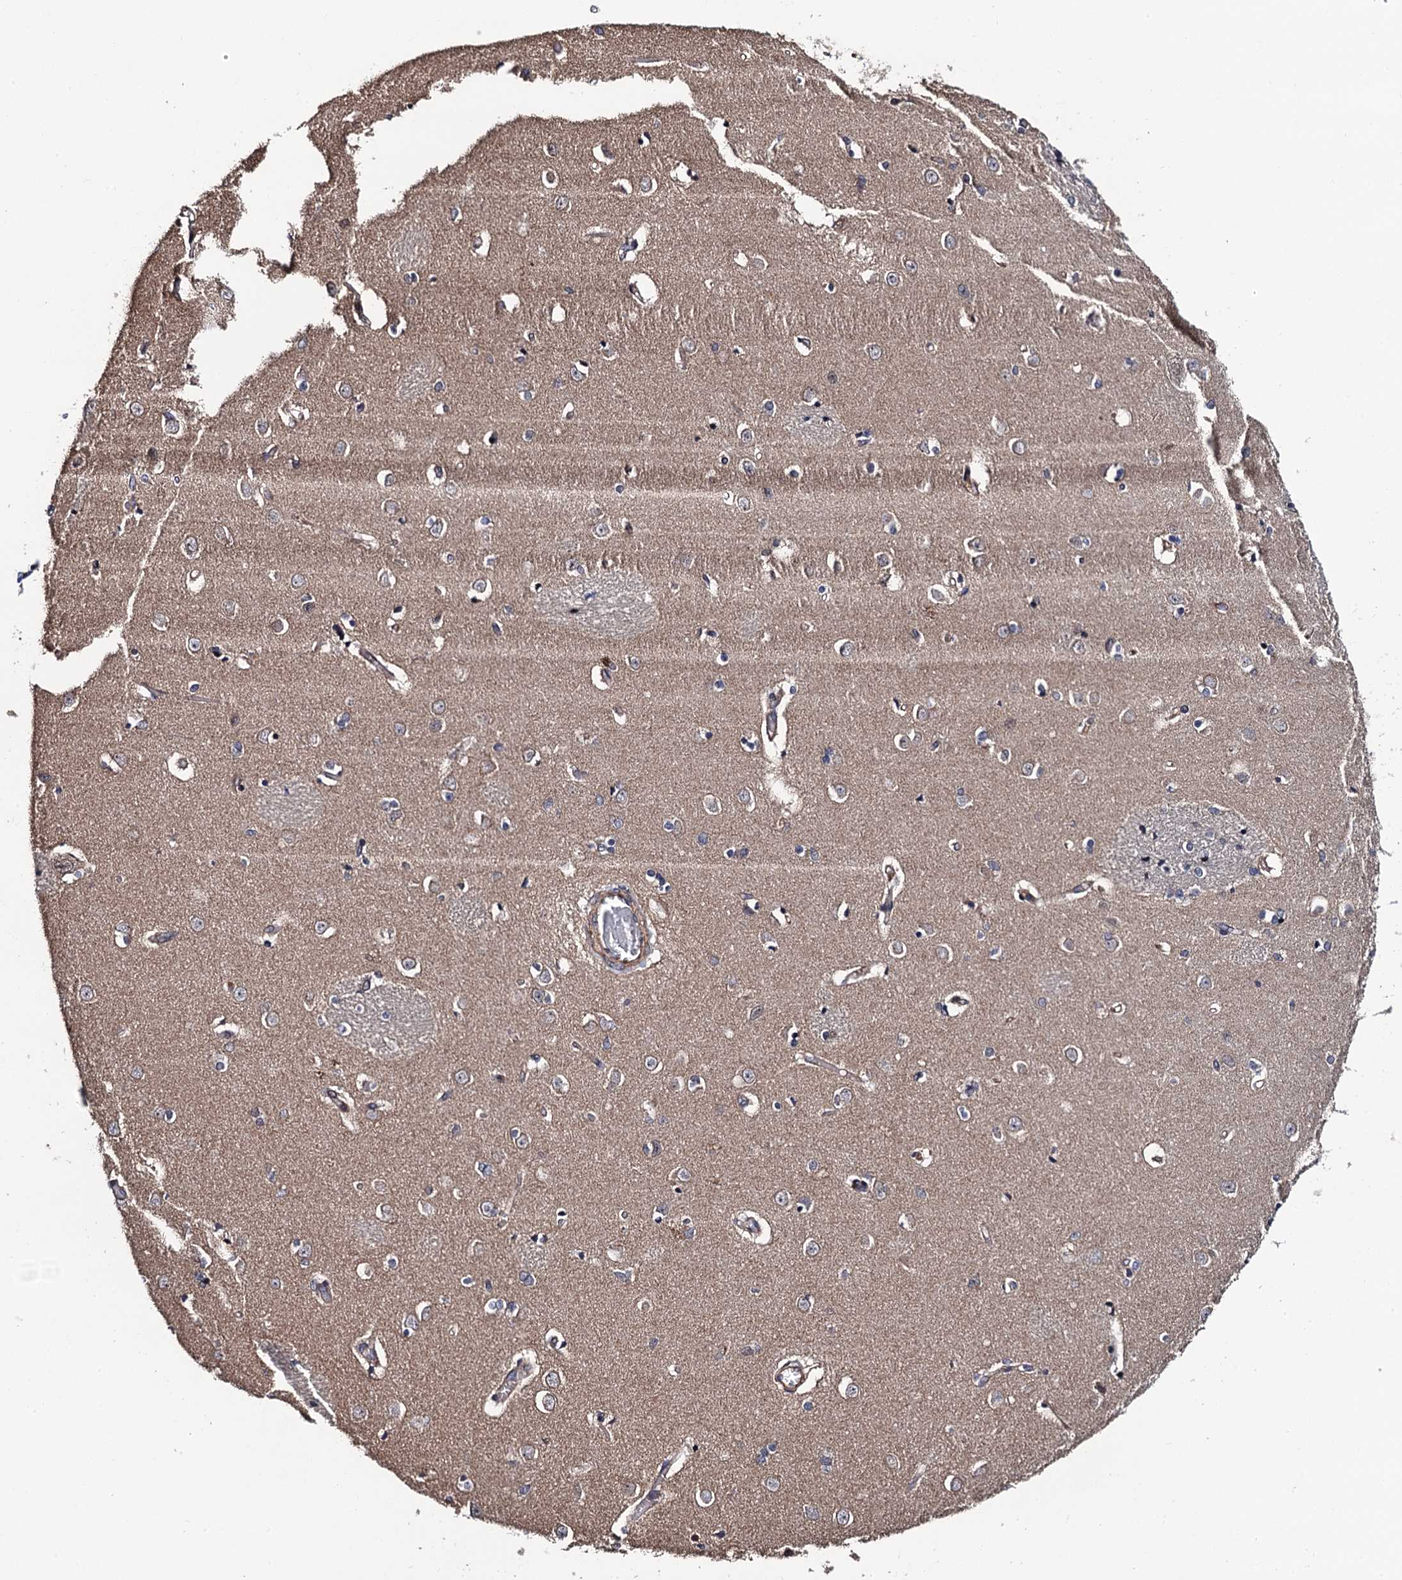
{"staining": {"intensity": "moderate", "quantity": "<25%", "location": "cytoplasmic/membranous,nuclear"}, "tissue": "caudate", "cell_type": "Glial cells", "image_type": "normal", "snomed": [{"axis": "morphology", "description": "Normal tissue, NOS"}, {"axis": "topography", "description": "Lateral ventricle wall"}], "caption": "A photomicrograph showing moderate cytoplasmic/membranous,nuclear positivity in approximately <25% of glial cells in unremarkable caudate, as visualized by brown immunohistochemical staining.", "gene": "FSIP1", "patient": {"sex": "male", "age": 37}}